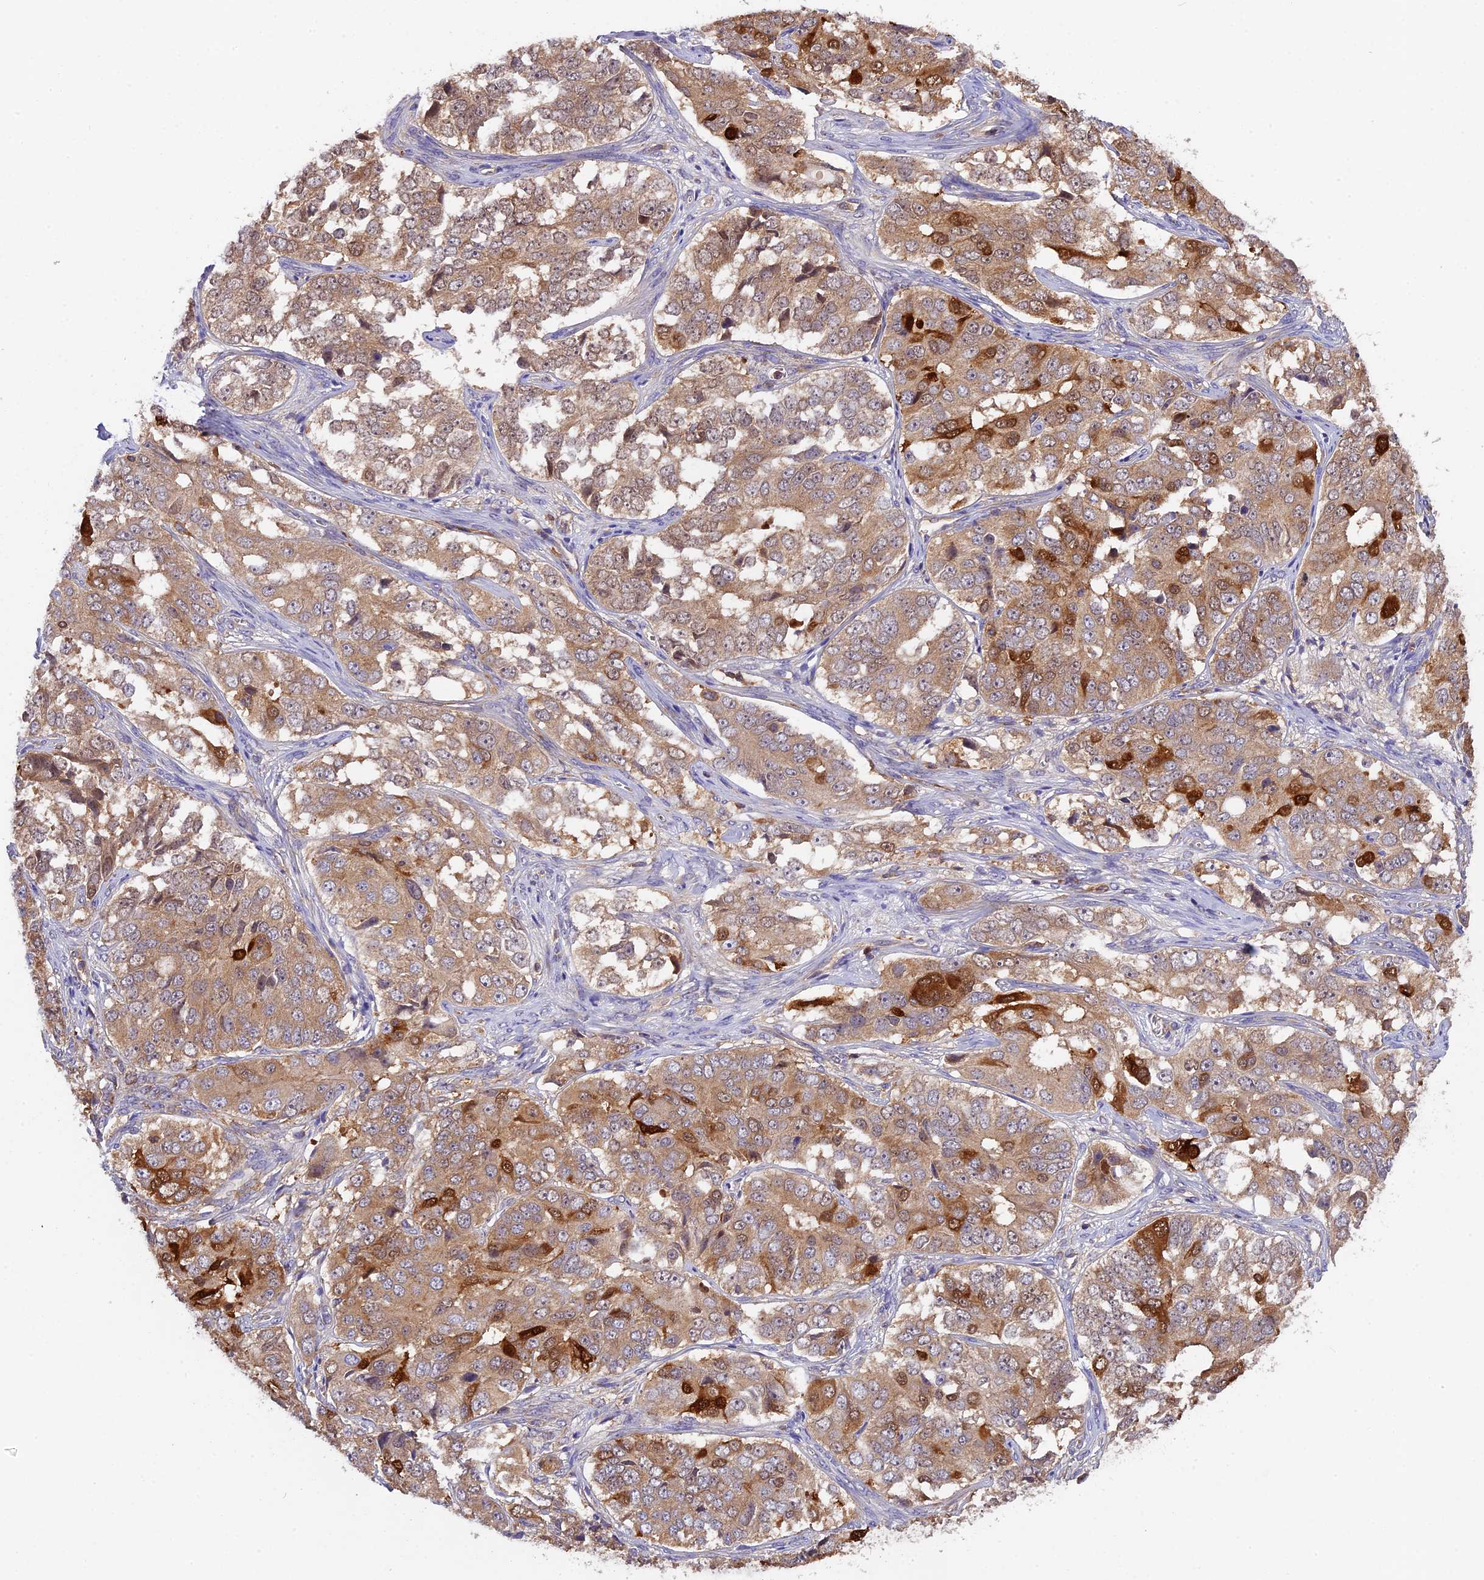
{"staining": {"intensity": "moderate", "quantity": ">75%", "location": "cytoplasmic/membranous"}, "tissue": "ovarian cancer", "cell_type": "Tumor cells", "image_type": "cancer", "snomed": [{"axis": "morphology", "description": "Carcinoma, endometroid"}, {"axis": "topography", "description": "Ovary"}], "caption": "The histopathology image demonstrates a brown stain indicating the presence of a protein in the cytoplasmic/membranous of tumor cells in ovarian cancer.", "gene": "MYO9B", "patient": {"sex": "female", "age": 51}}